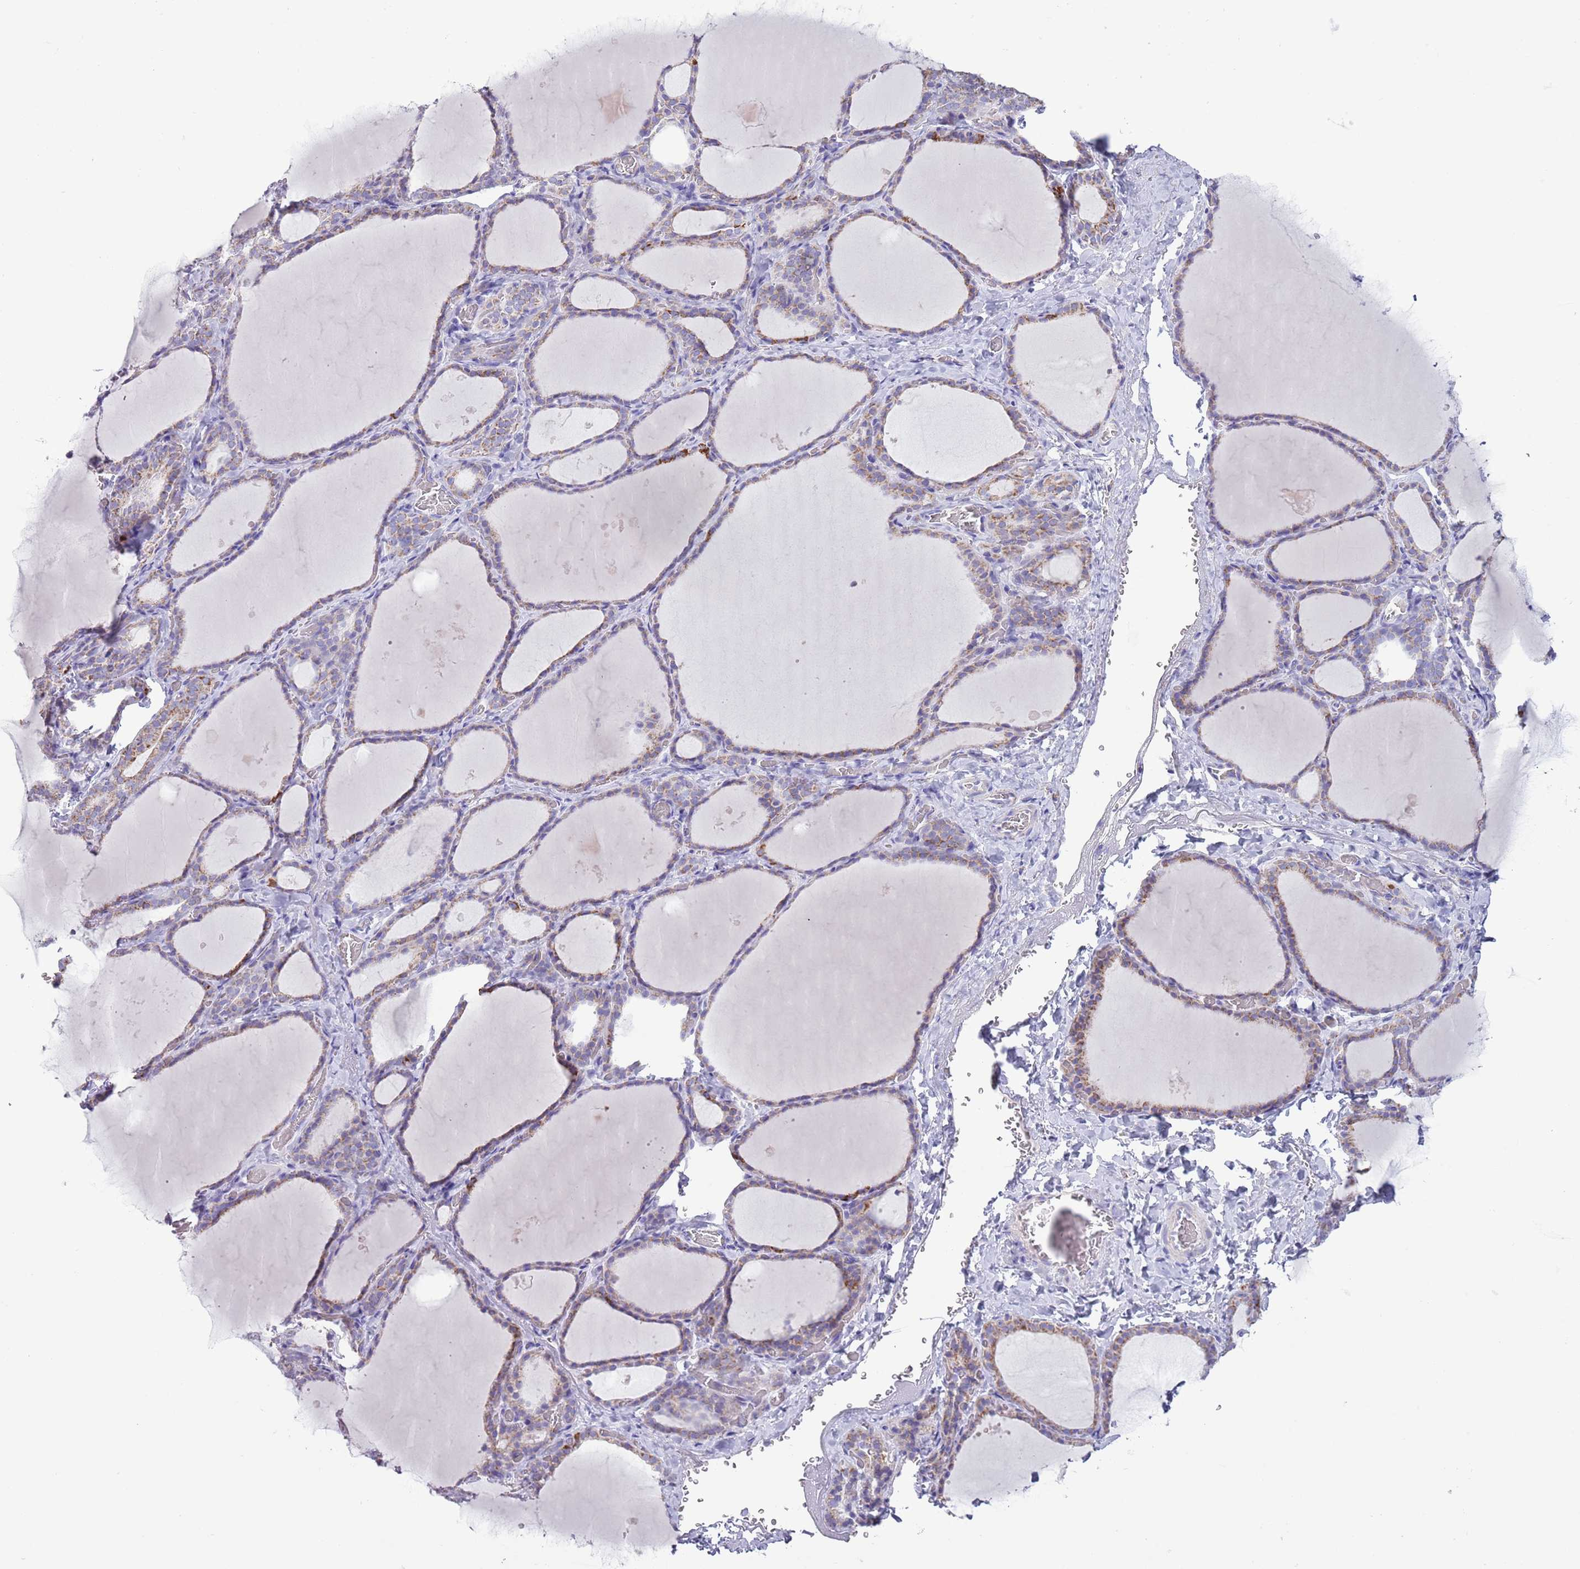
{"staining": {"intensity": "moderate", "quantity": "25%-75%", "location": "cytoplasmic/membranous"}, "tissue": "thyroid gland", "cell_type": "Glandular cells", "image_type": "normal", "snomed": [{"axis": "morphology", "description": "Normal tissue, NOS"}, {"axis": "topography", "description": "Thyroid gland"}], "caption": "A photomicrograph of human thyroid gland stained for a protein displays moderate cytoplasmic/membranous brown staining in glandular cells.", "gene": "ATP6V1B1", "patient": {"sex": "female", "age": 39}}